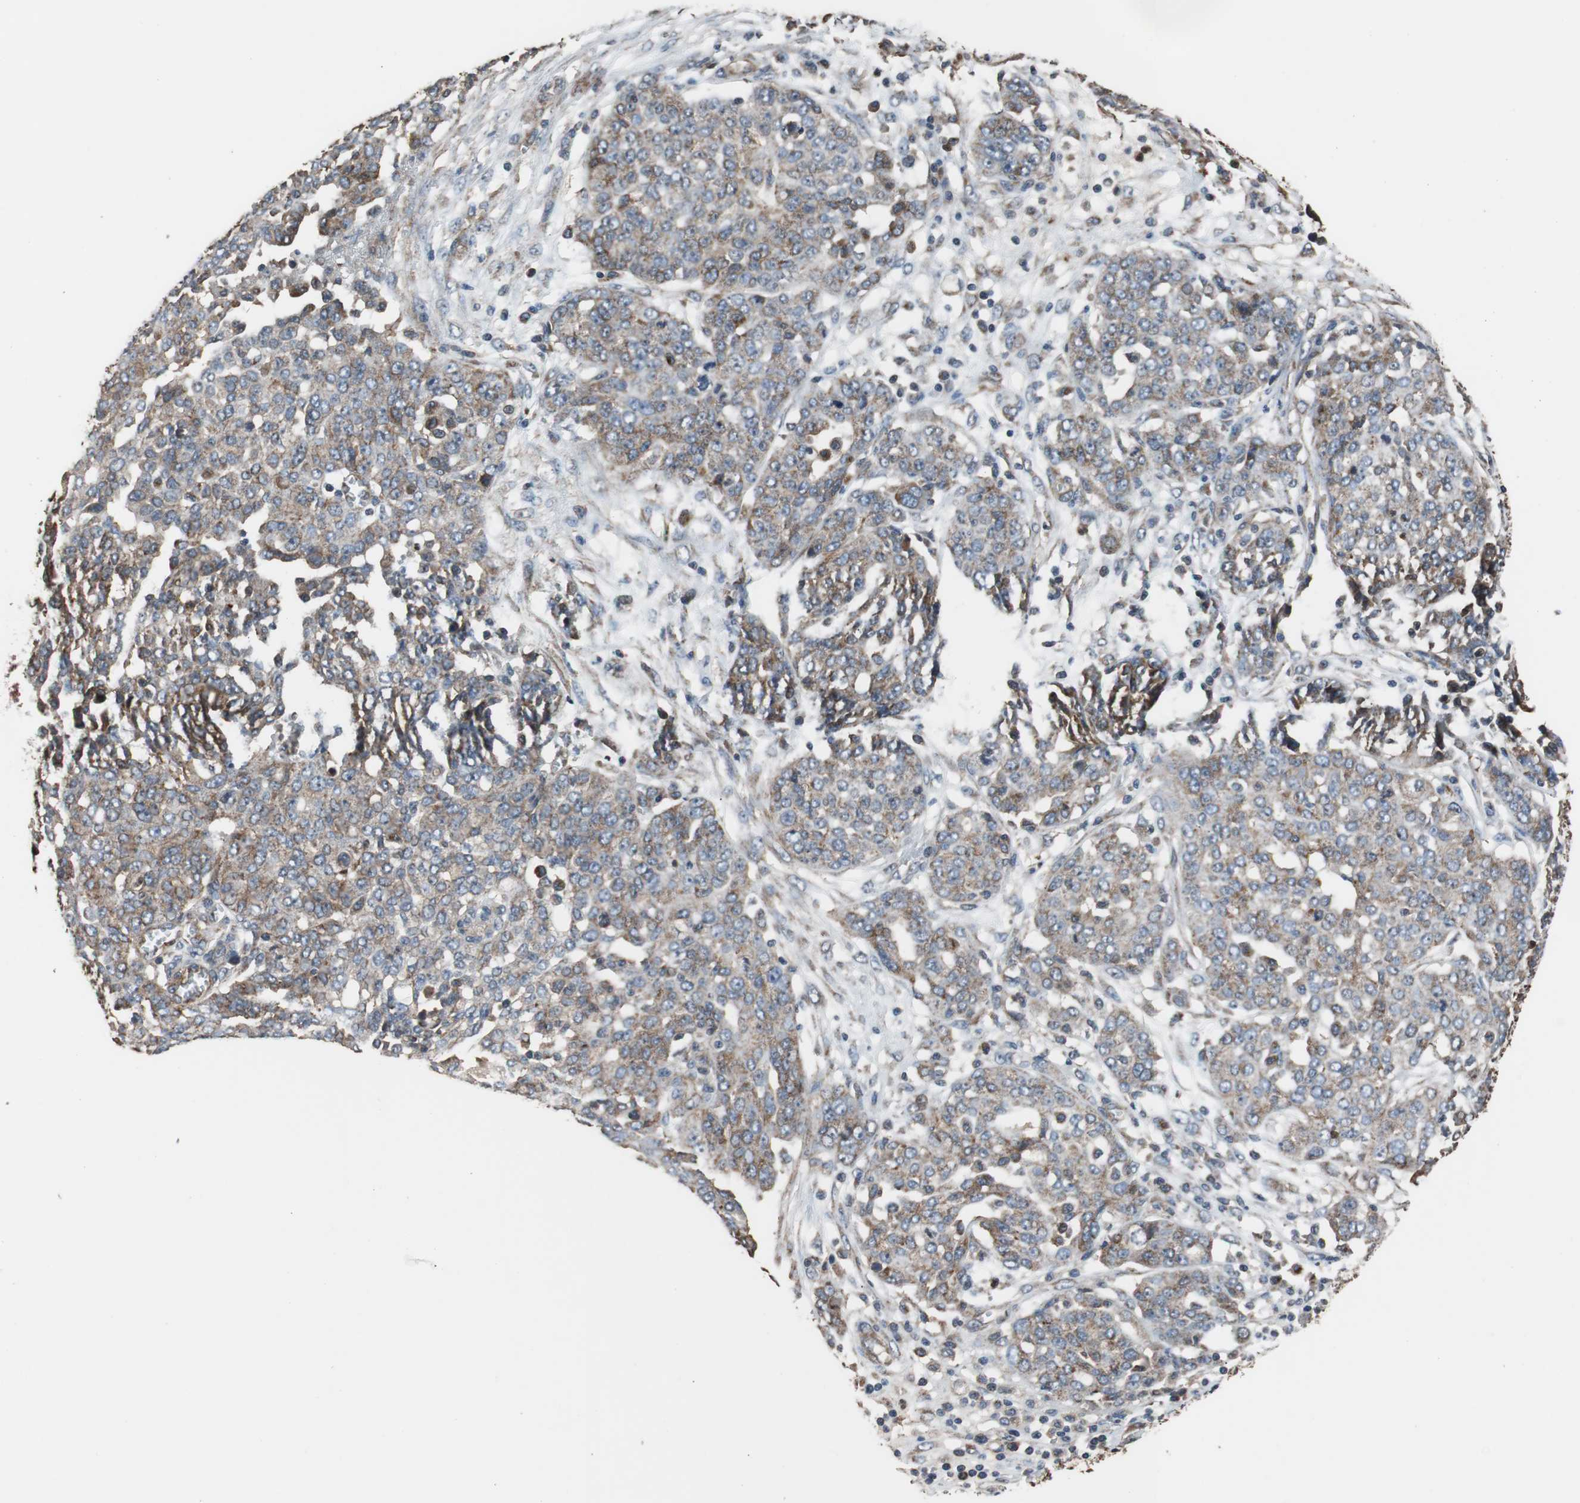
{"staining": {"intensity": "strong", "quantity": "25%-75%", "location": "cytoplasmic/membranous"}, "tissue": "ovarian cancer", "cell_type": "Tumor cells", "image_type": "cancer", "snomed": [{"axis": "morphology", "description": "Cystadenocarcinoma, serous, NOS"}, {"axis": "topography", "description": "Soft tissue"}, {"axis": "topography", "description": "Ovary"}], "caption": "IHC staining of ovarian cancer (serous cystadenocarcinoma), which reveals high levels of strong cytoplasmic/membranous positivity in approximately 25%-75% of tumor cells indicating strong cytoplasmic/membranous protein expression. The staining was performed using DAB (brown) for protein detection and nuclei were counterstained in hematoxylin (blue).", "gene": "PITRM1", "patient": {"sex": "female", "age": 57}}